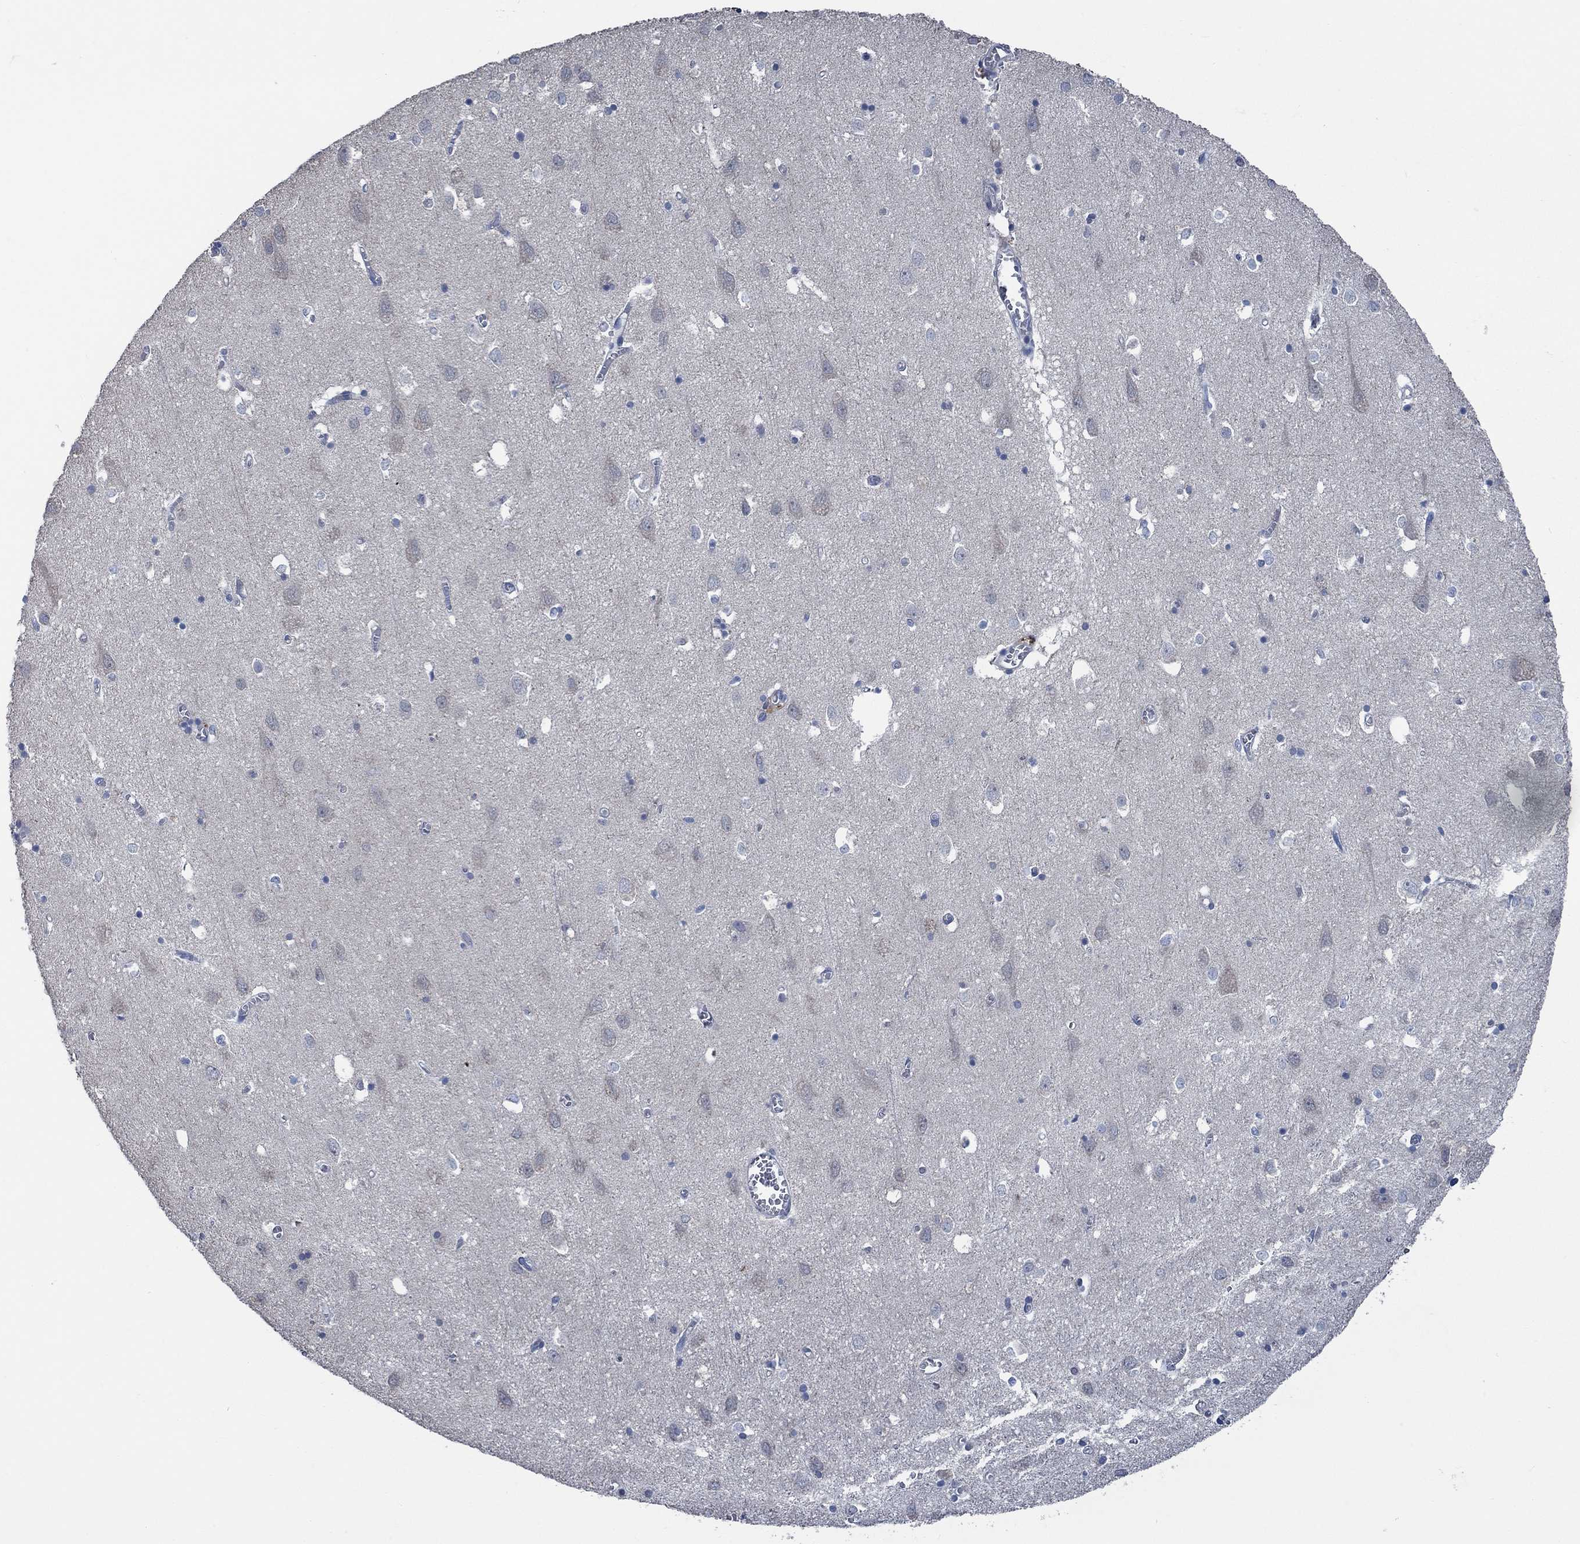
{"staining": {"intensity": "negative", "quantity": "none", "location": "none"}, "tissue": "cerebral cortex", "cell_type": "Endothelial cells", "image_type": "normal", "snomed": [{"axis": "morphology", "description": "Normal tissue, NOS"}, {"axis": "topography", "description": "Cerebral cortex"}], "caption": "The IHC image has no significant staining in endothelial cells of cerebral cortex. (DAB IHC visualized using brightfield microscopy, high magnification).", "gene": "OBSCN", "patient": {"sex": "male", "age": 70}}